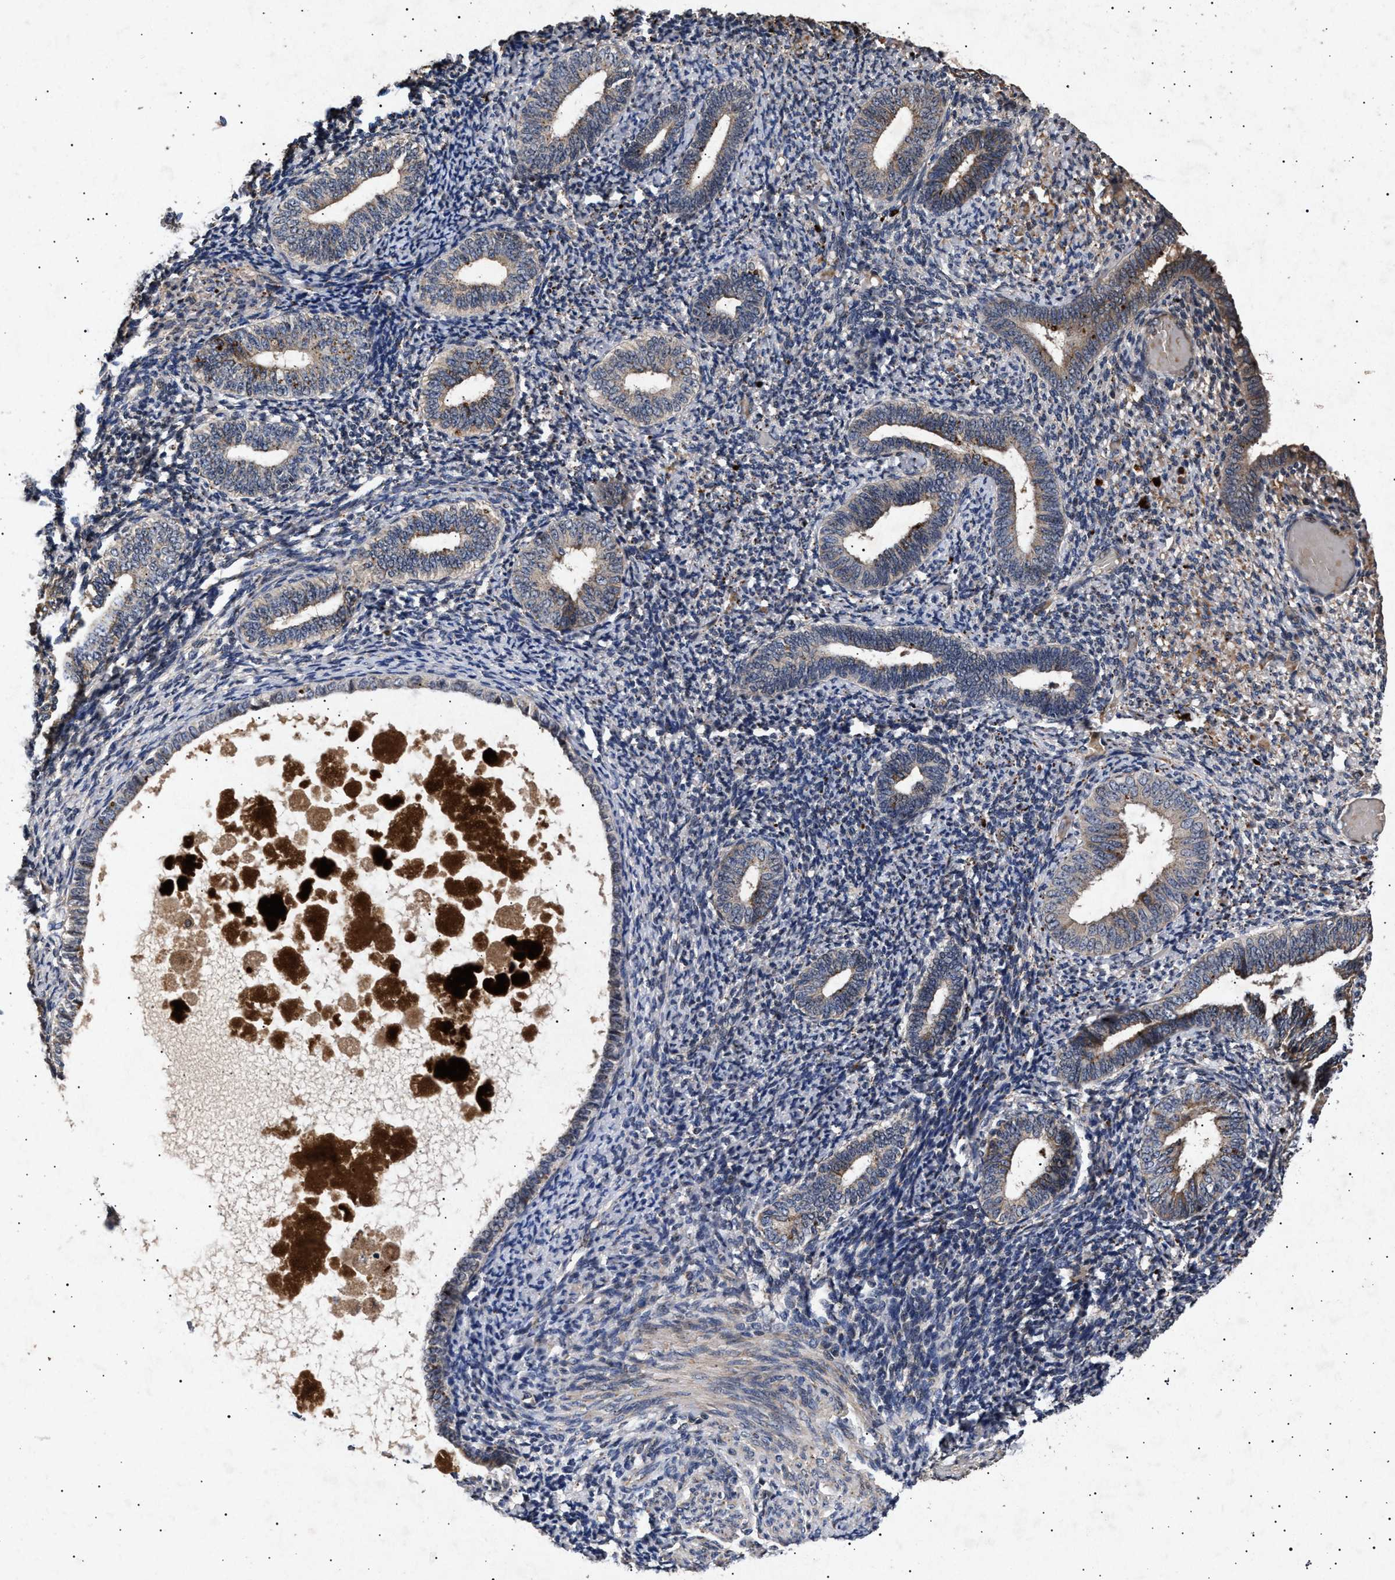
{"staining": {"intensity": "weak", "quantity": "25%-75%", "location": "cytoplasmic/membranous"}, "tissue": "endometrium", "cell_type": "Cells in endometrial stroma", "image_type": "normal", "snomed": [{"axis": "morphology", "description": "Normal tissue, NOS"}, {"axis": "topography", "description": "Endometrium"}], "caption": "The micrograph displays immunohistochemical staining of benign endometrium. There is weak cytoplasmic/membranous expression is seen in approximately 25%-75% of cells in endometrial stroma.", "gene": "ITGB5", "patient": {"sex": "female", "age": 66}}